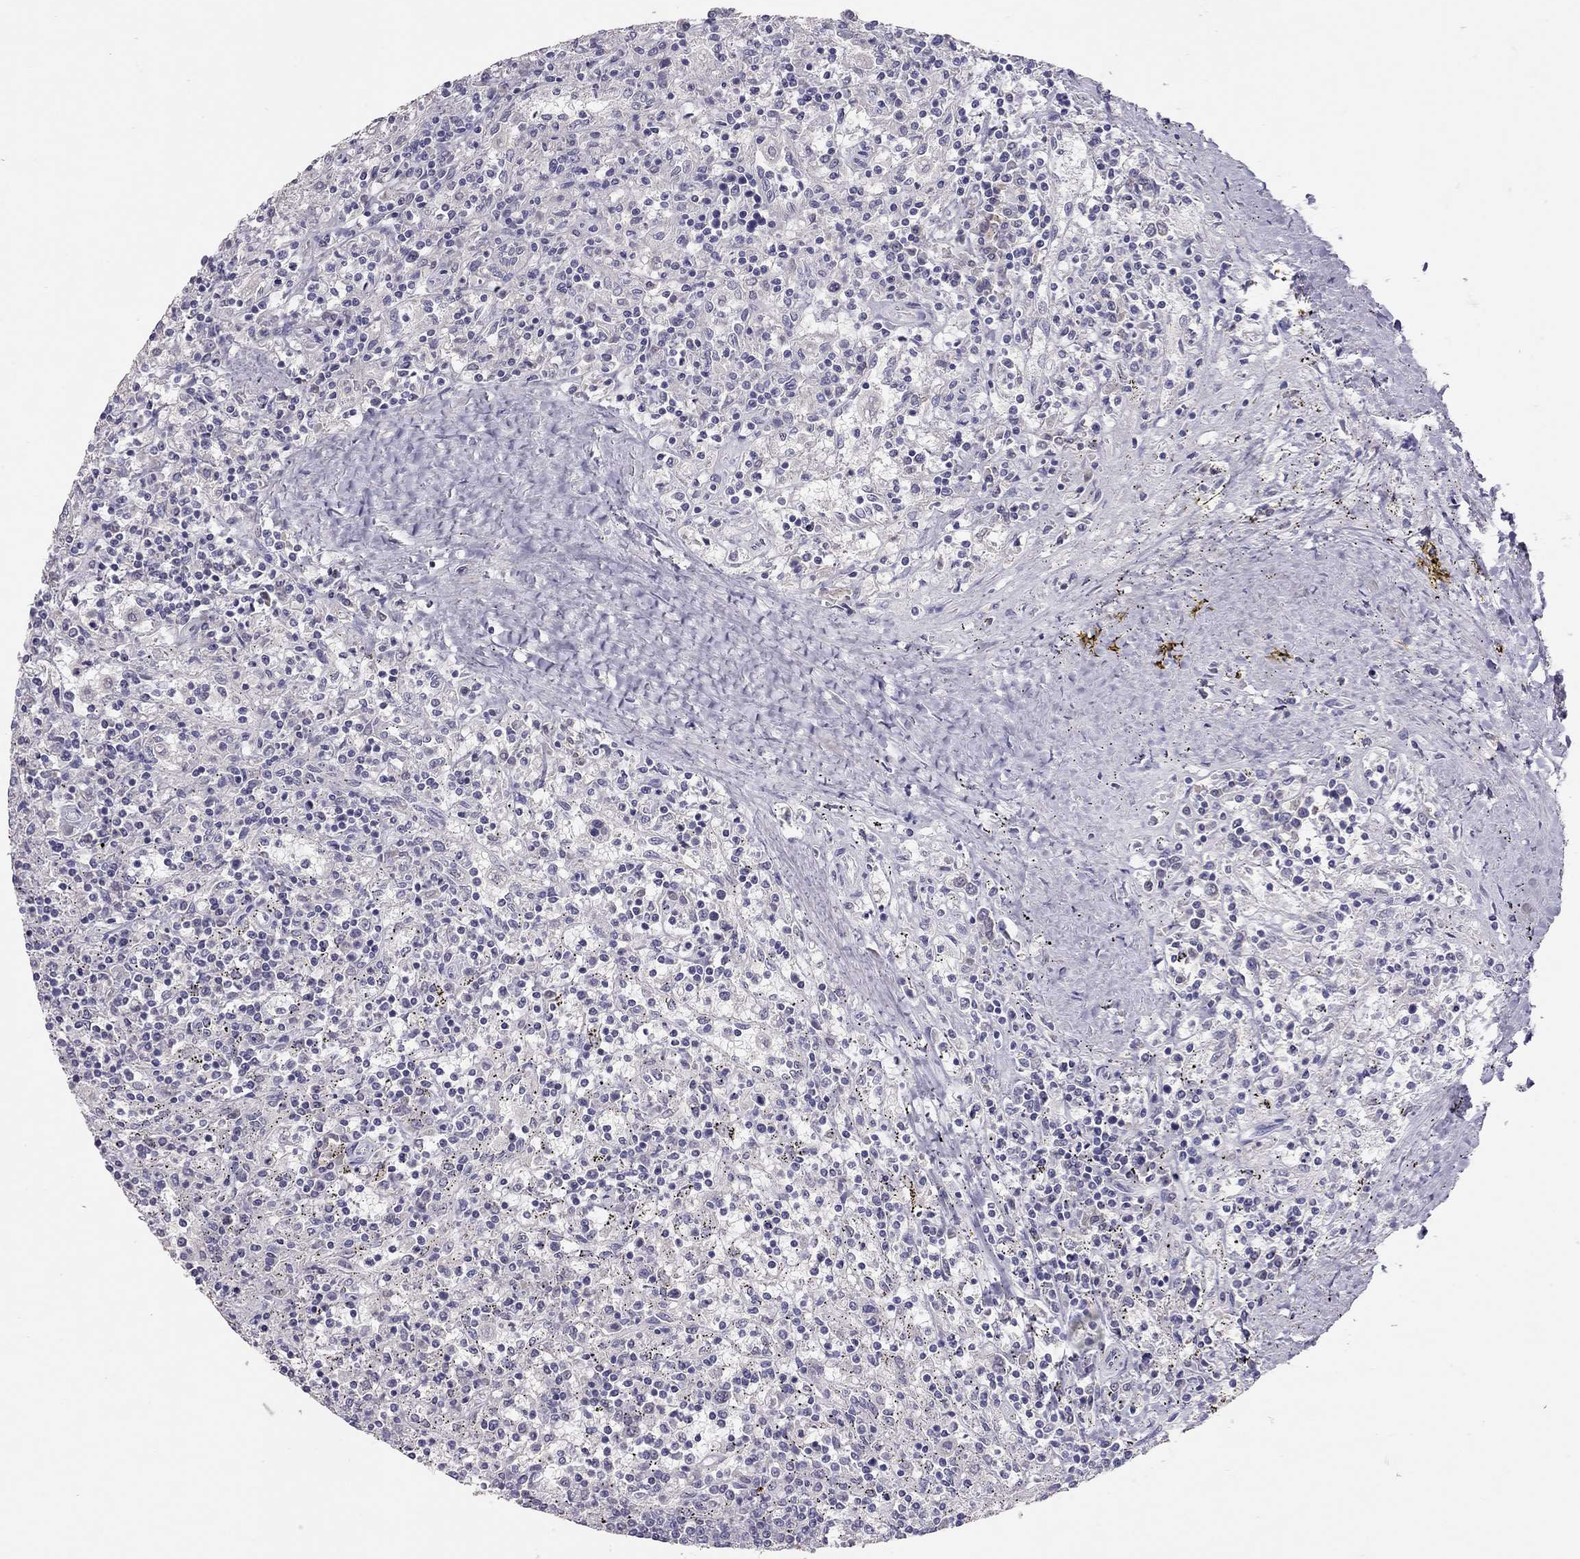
{"staining": {"intensity": "negative", "quantity": "none", "location": "none"}, "tissue": "lymphoma", "cell_type": "Tumor cells", "image_type": "cancer", "snomed": [{"axis": "morphology", "description": "Malignant lymphoma, non-Hodgkin's type, Low grade"}, {"axis": "topography", "description": "Spleen"}], "caption": "An immunohistochemistry (IHC) photomicrograph of lymphoma is shown. There is no staining in tumor cells of lymphoma. Brightfield microscopy of immunohistochemistry (IHC) stained with DAB (brown) and hematoxylin (blue), captured at high magnification.", "gene": "PSMB11", "patient": {"sex": "male", "age": 62}}